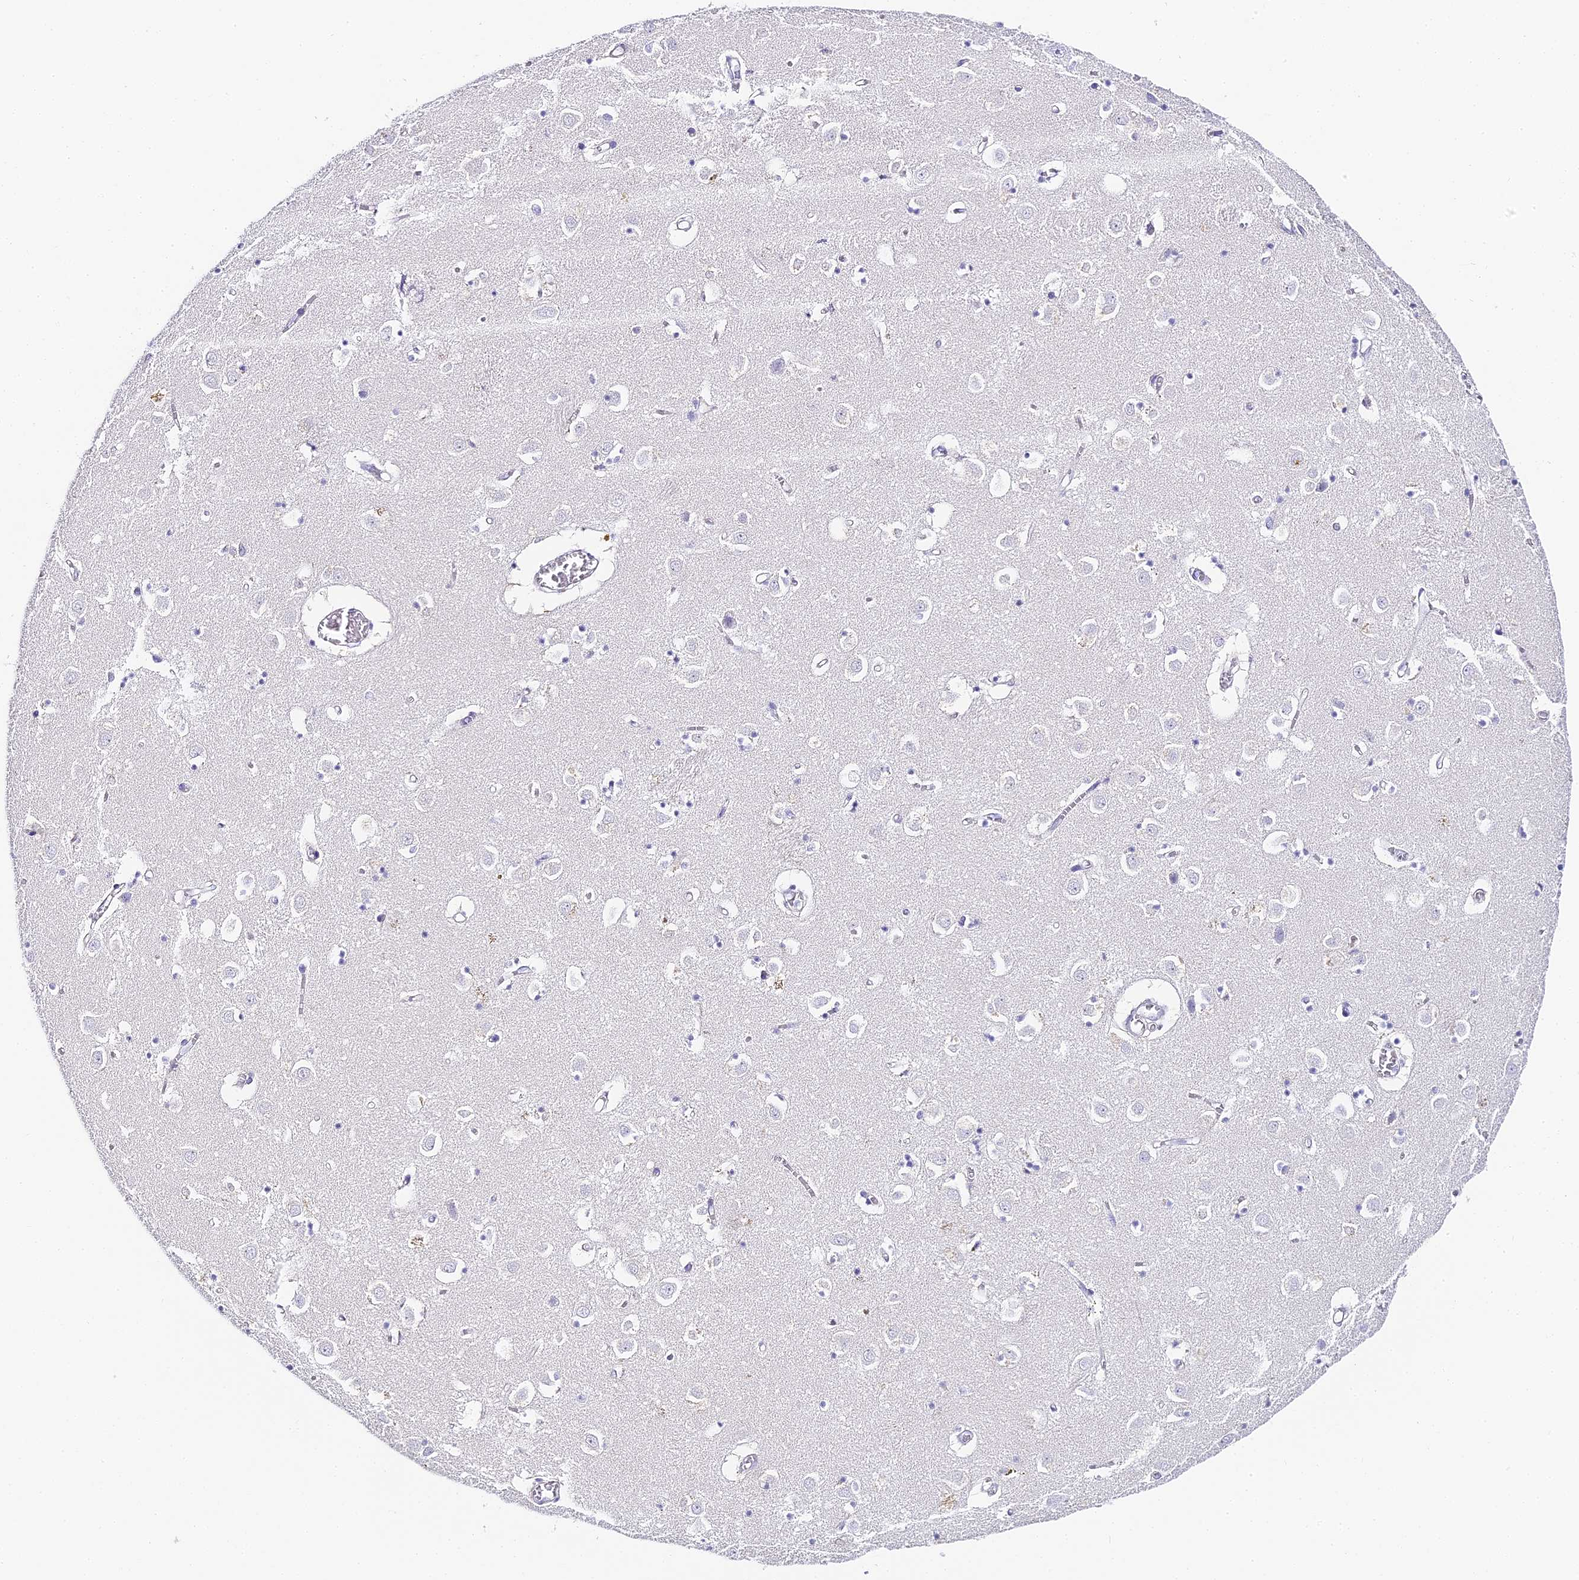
{"staining": {"intensity": "negative", "quantity": "none", "location": "none"}, "tissue": "caudate", "cell_type": "Glial cells", "image_type": "normal", "snomed": [{"axis": "morphology", "description": "Normal tissue, NOS"}, {"axis": "topography", "description": "Lateral ventricle wall"}], "caption": "Histopathology image shows no significant protein positivity in glial cells of normal caudate.", "gene": "ABHD14A", "patient": {"sex": "male", "age": 70}}